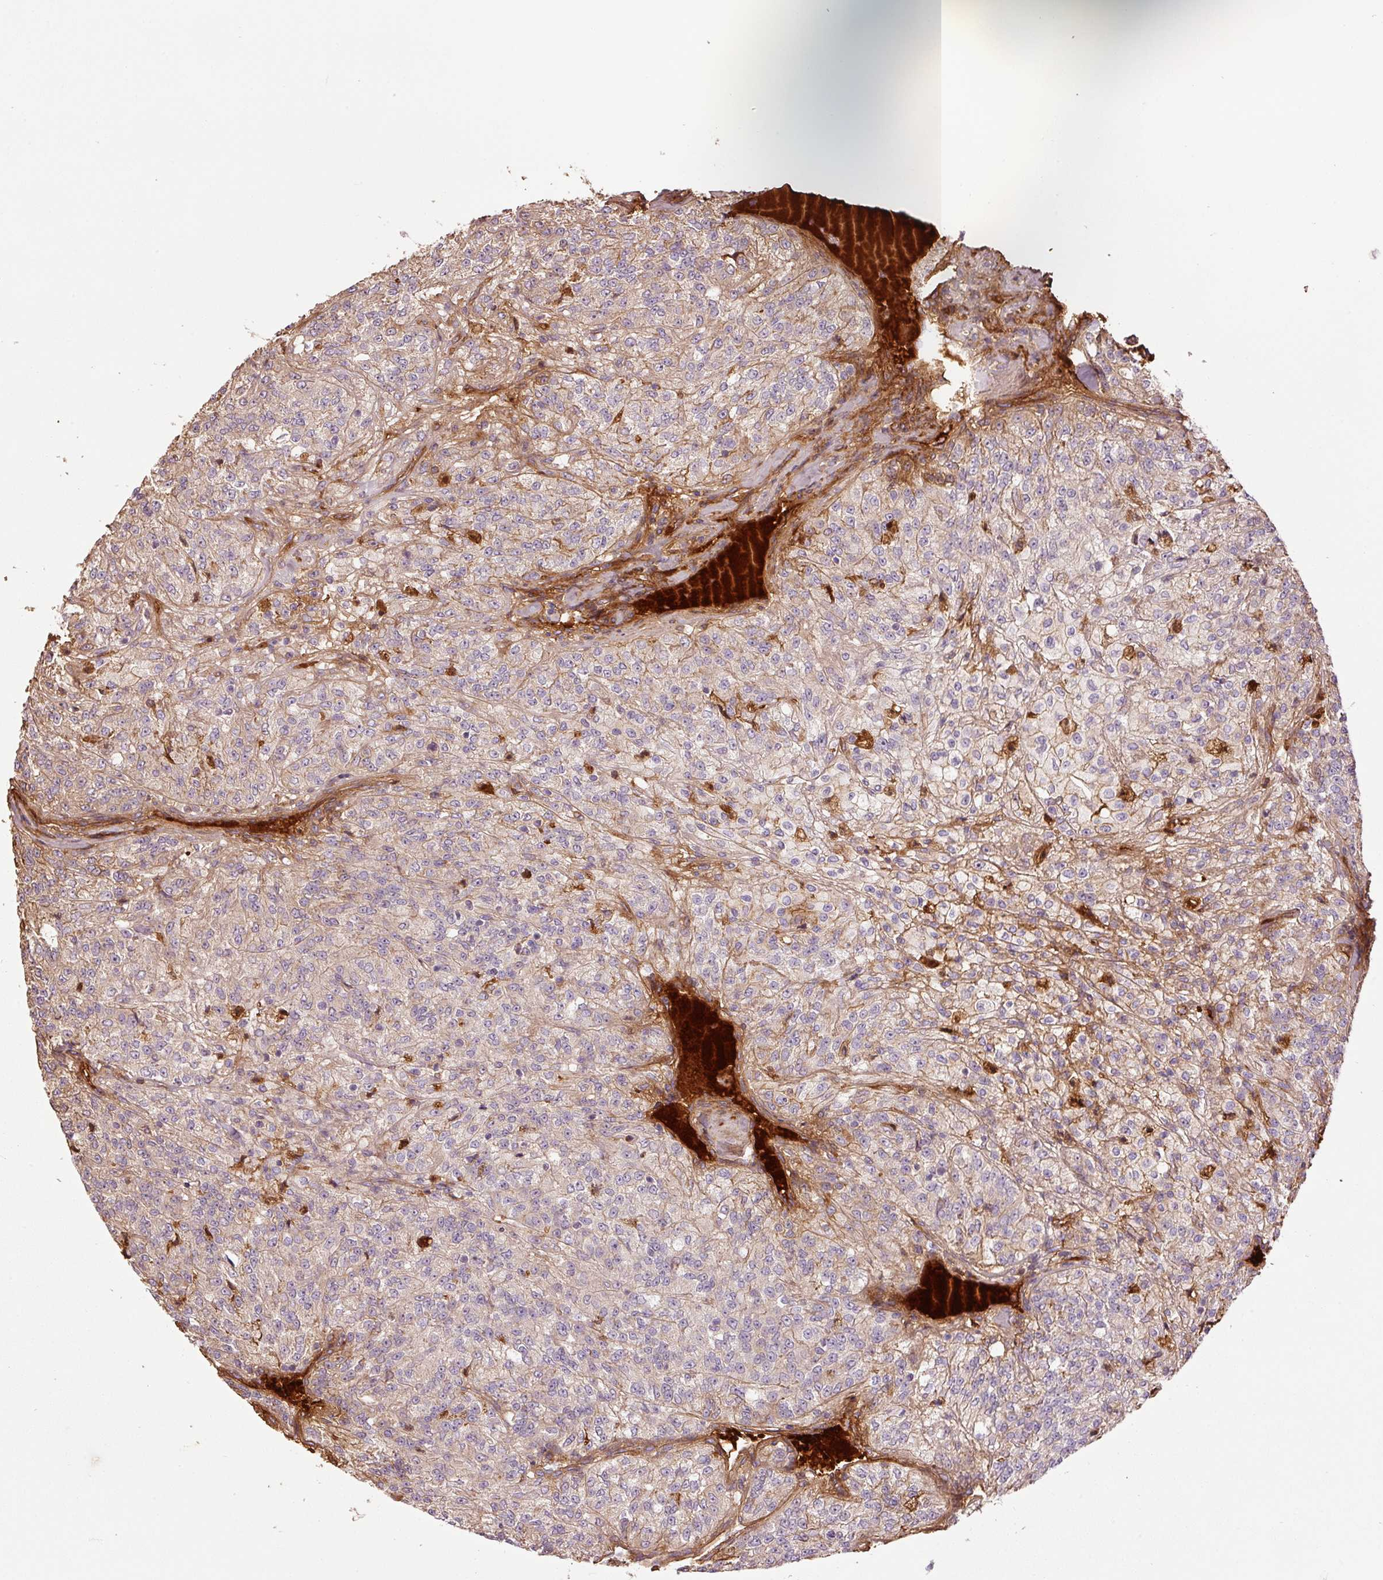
{"staining": {"intensity": "negative", "quantity": "none", "location": "none"}, "tissue": "renal cancer", "cell_type": "Tumor cells", "image_type": "cancer", "snomed": [{"axis": "morphology", "description": "Adenocarcinoma, NOS"}, {"axis": "topography", "description": "Kidney"}], "caption": "The photomicrograph displays no significant staining in tumor cells of adenocarcinoma (renal).", "gene": "NID2", "patient": {"sex": "female", "age": 63}}